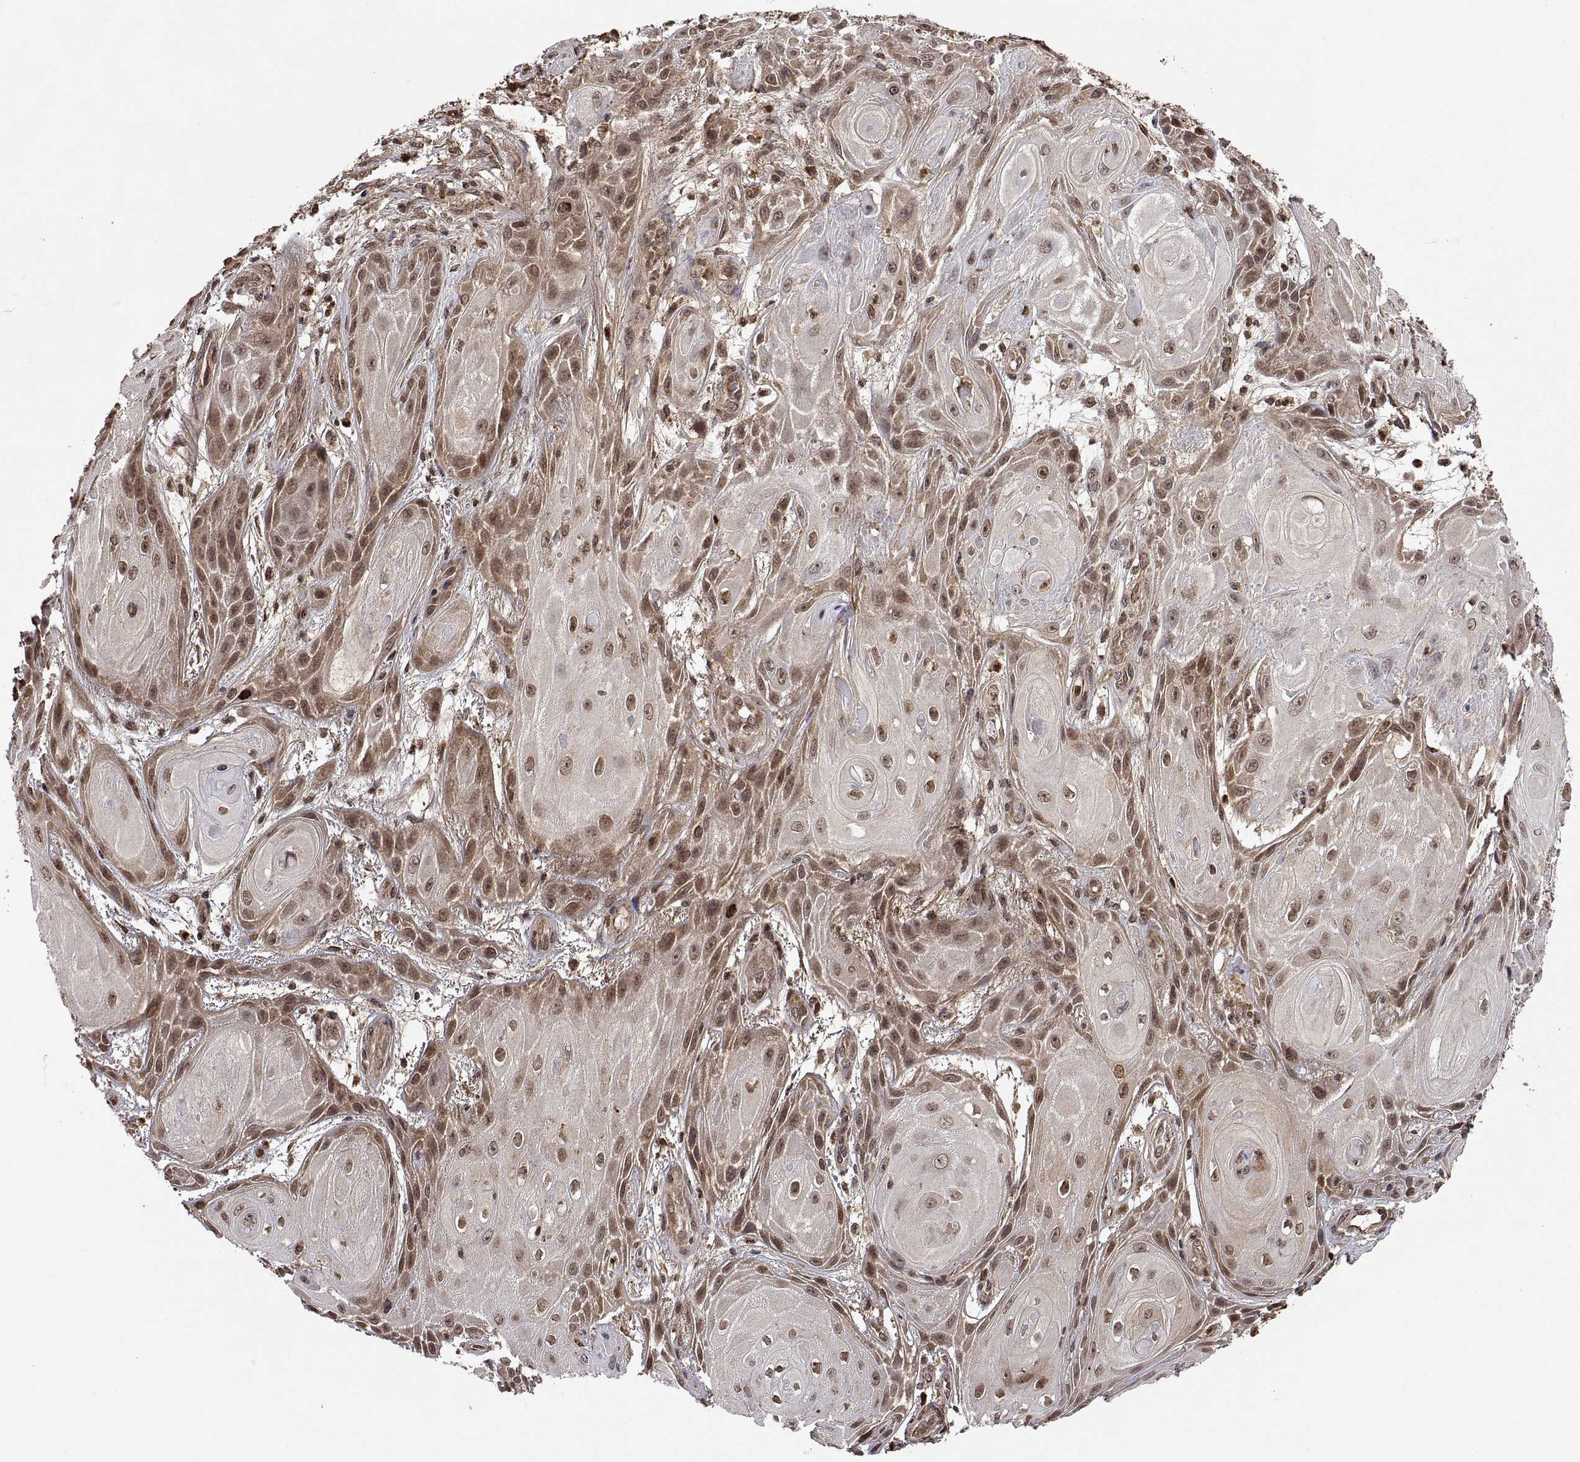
{"staining": {"intensity": "moderate", "quantity": ">75%", "location": "cytoplasmic/membranous,nuclear"}, "tissue": "skin cancer", "cell_type": "Tumor cells", "image_type": "cancer", "snomed": [{"axis": "morphology", "description": "Squamous cell carcinoma, NOS"}, {"axis": "topography", "description": "Skin"}], "caption": "Immunohistochemical staining of skin squamous cell carcinoma displays medium levels of moderate cytoplasmic/membranous and nuclear expression in about >75% of tumor cells. (DAB IHC, brown staining for protein, blue staining for nuclei).", "gene": "ZNRF2", "patient": {"sex": "male", "age": 62}}